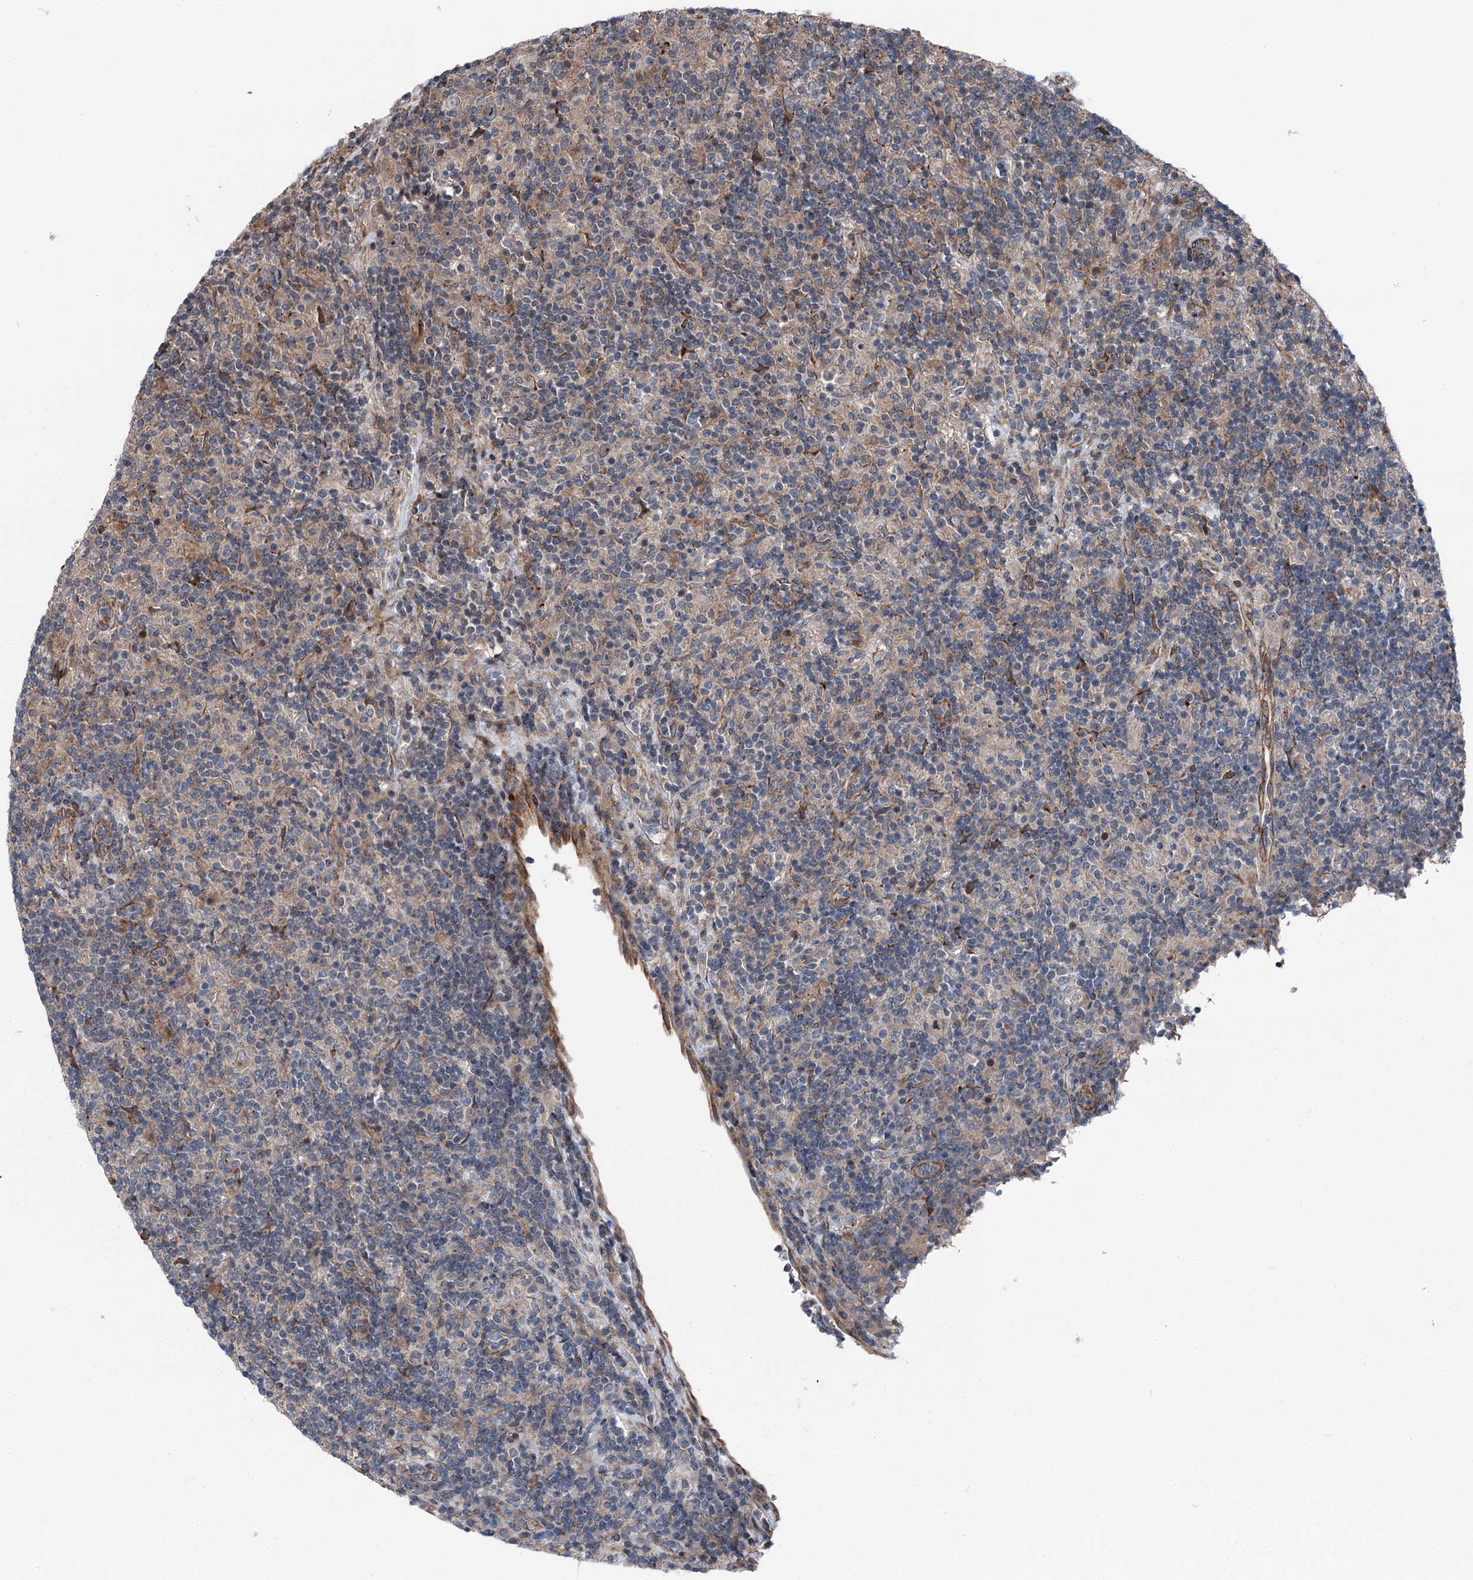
{"staining": {"intensity": "negative", "quantity": "none", "location": "none"}, "tissue": "lymphoma", "cell_type": "Tumor cells", "image_type": "cancer", "snomed": [{"axis": "morphology", "description": "Hodgkin's disease, NOS"}, {"axis": "topography", "description": "Lymph node"}], "caption": "The immunohistochemistry image has no significant staining in tumor cells of Hodgkin's disease tissue.", "gene": "POLR1D", "patient": {"sex": "male", "age": 70}}